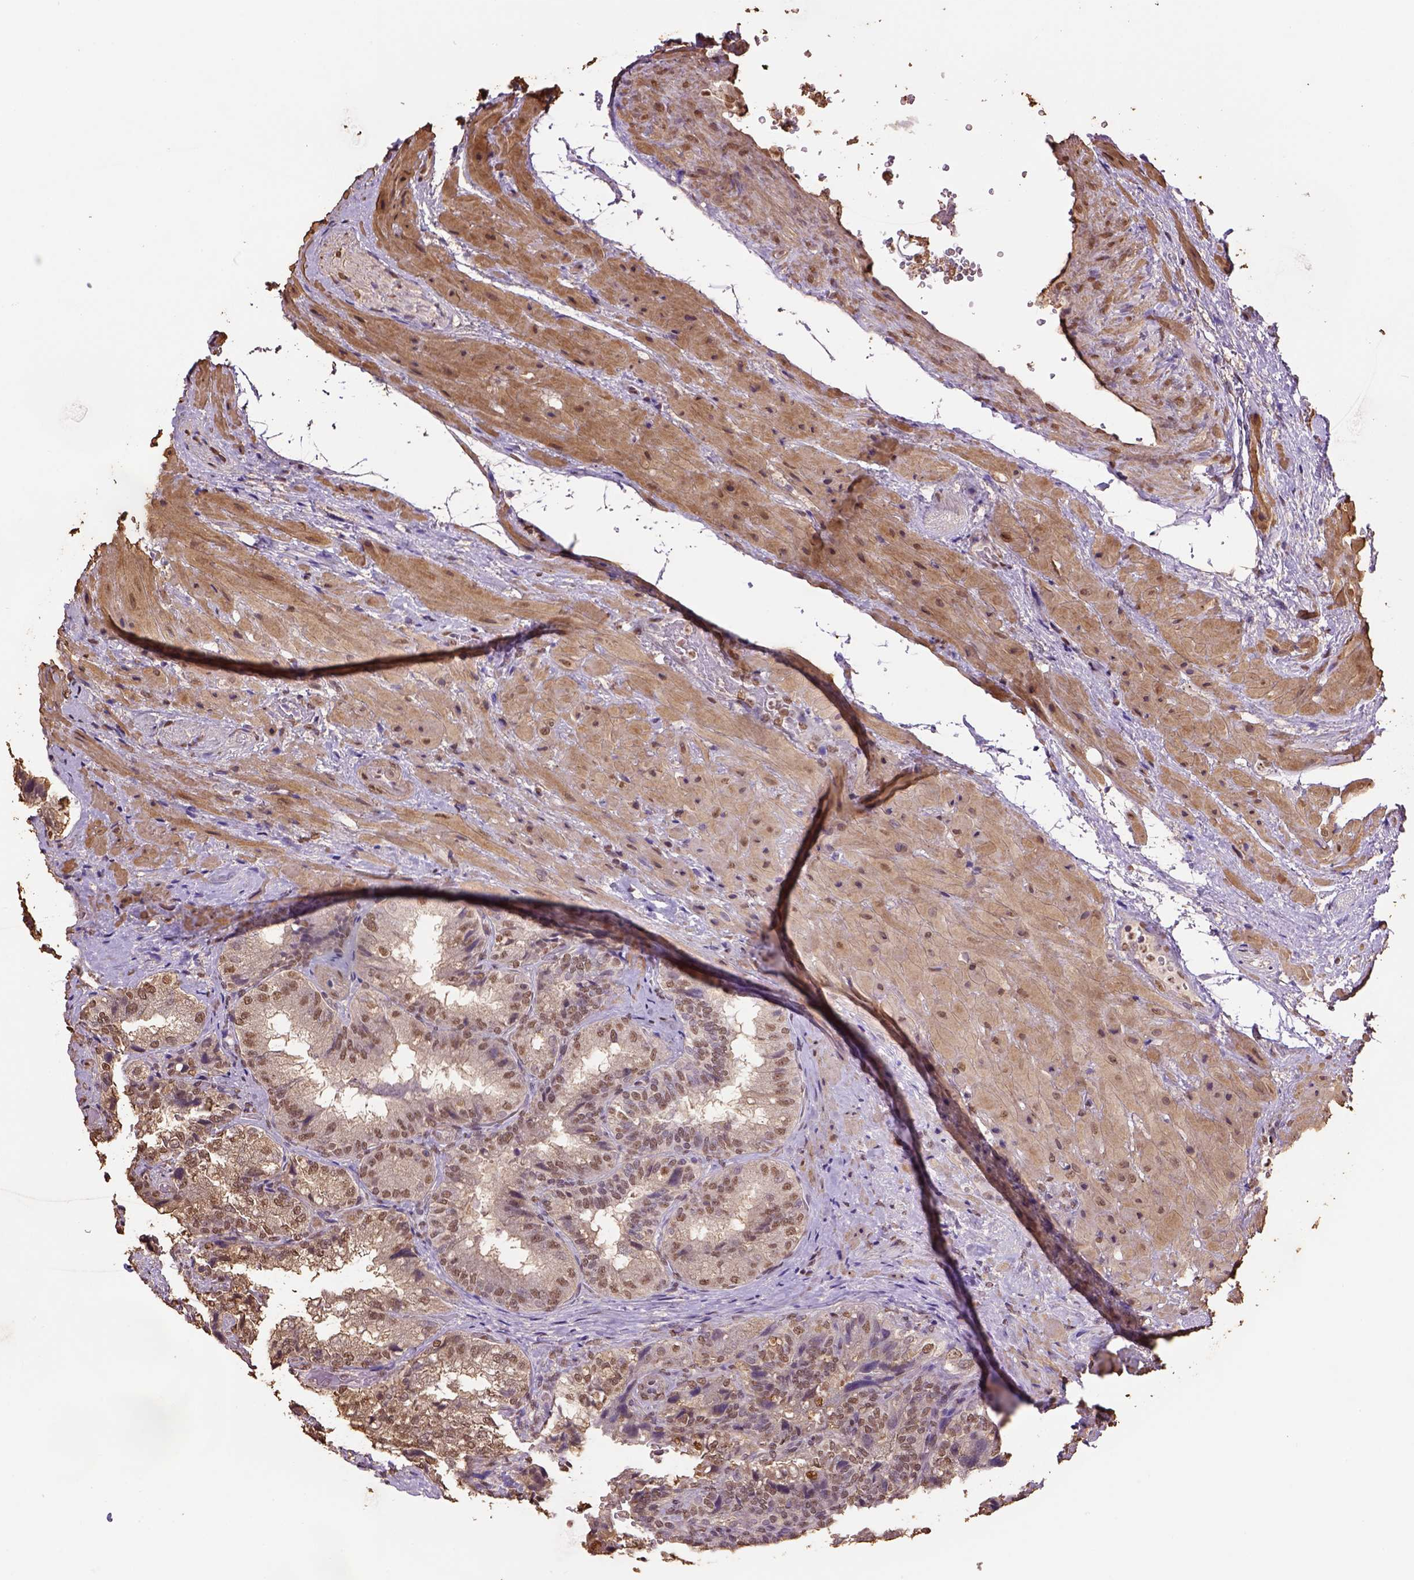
{"staining": {"intensity": "moderate", "quantity": ">75%", "location": "nuclear"}, "tissue": "seminal vesicle", "cell_type": "Glandular cells", "image_type": "normal", "snomed": [{"axis": "morphology", "description": "Normal tissue, NOS"}, {"axis": "topography", "description": "Seminal veicle"}], "caption": "The histopathology image reveals immunohistochemical staining of normal seminal vesicle. There is moderate nuclear expression is seen in about >75% of glandular cells.", "gene": "CSTF2T", "patient": {"sex": "male", "age": 57}}